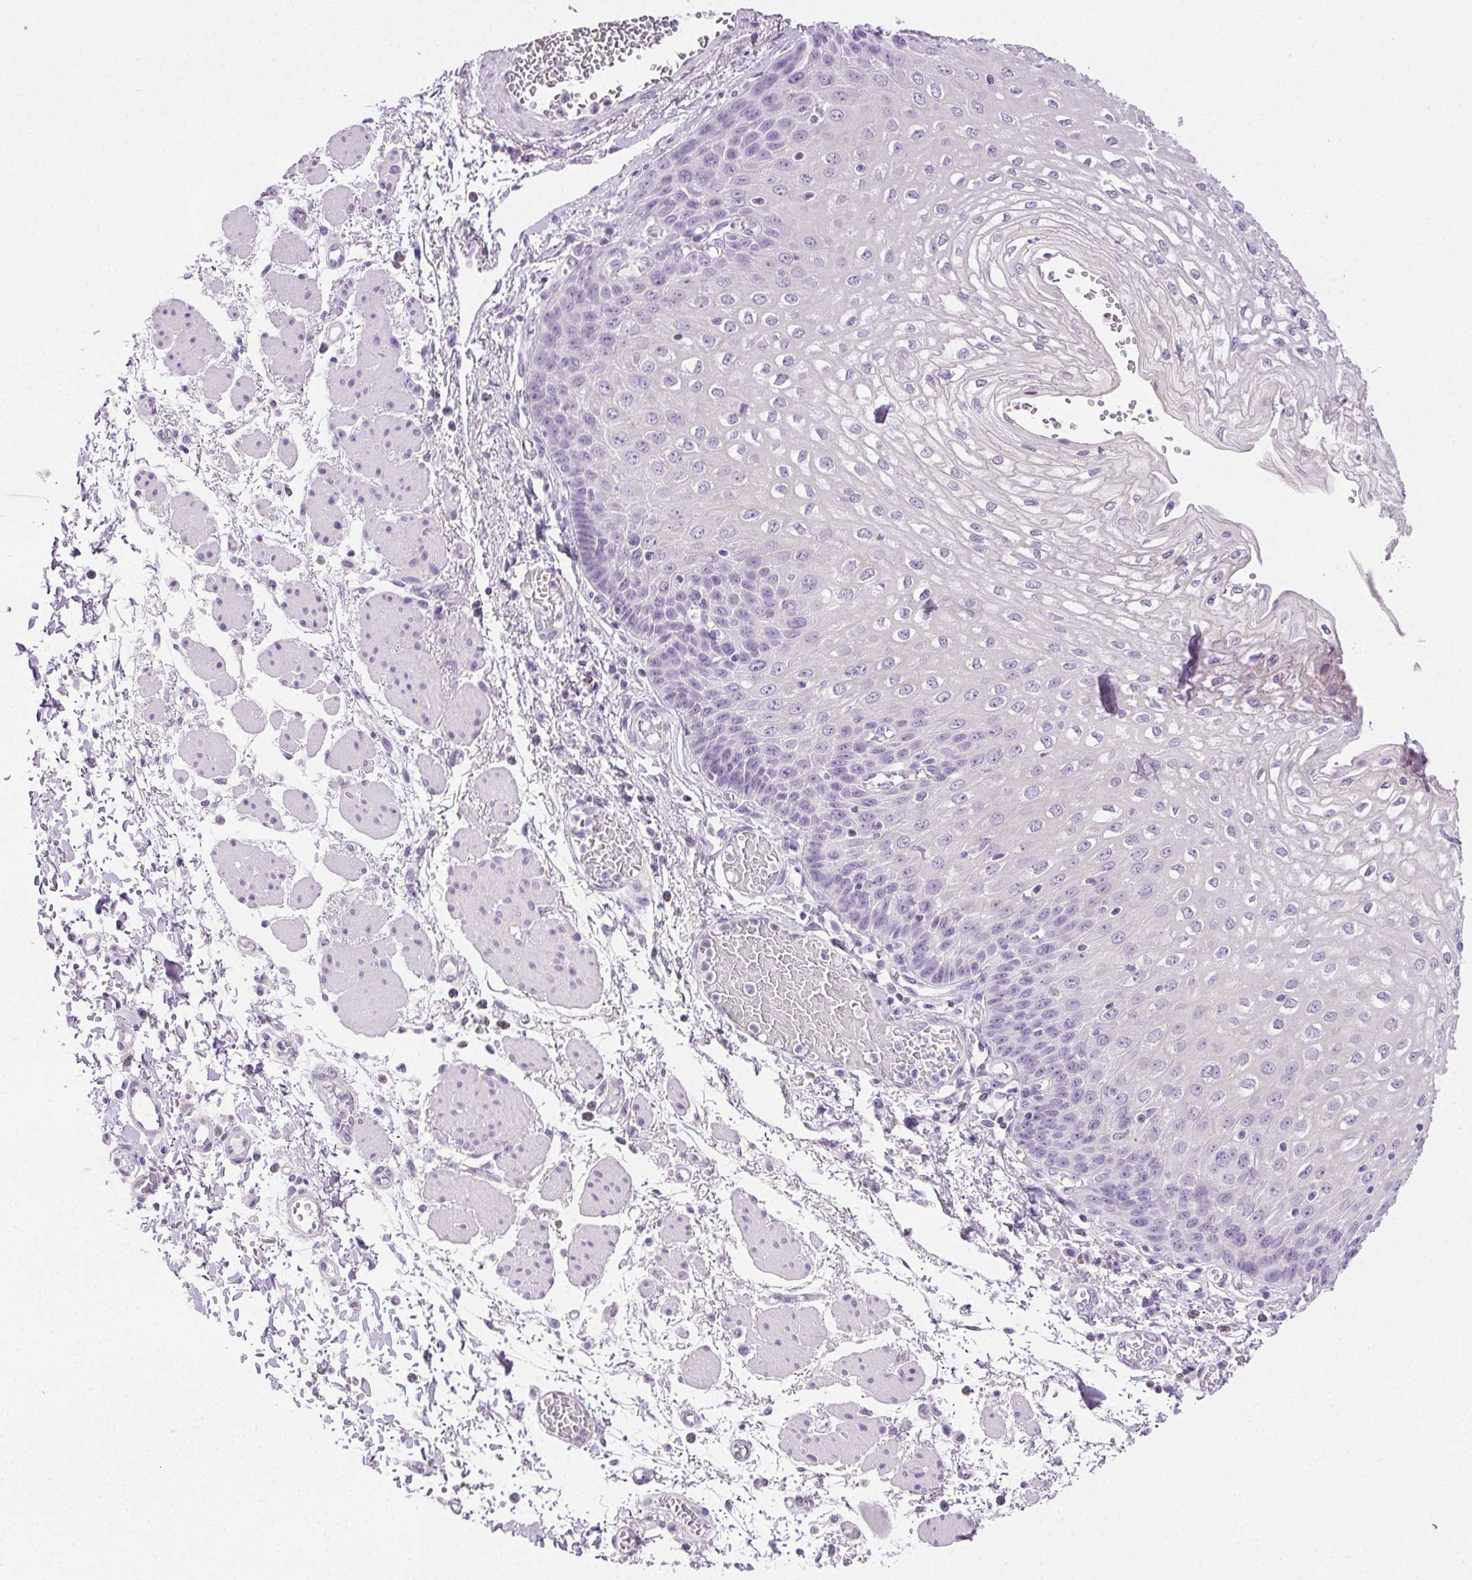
{"staining": {"intensity": "negative", "quantity": "none", "location": "none"}, "tissue": "esophagus", "cell_type": "Squamous epithelial cells", "image_type": "normal", "snomed": [{"axis": "morphology", "description": "Normal tissue, NOS"}, {"axis": "morphology", "description": "Adenocarcinoma, NOS"}, {"axis": "topography", "description": "Esophagus"}], "caption": "Immunohistochemistry (IHC) of benign esophagus shows no staining in squamous epithelial cells. Nuclei are stained in blue.", "gene": "C20orf85", "patient": {"sex": "male", "age": 81}}